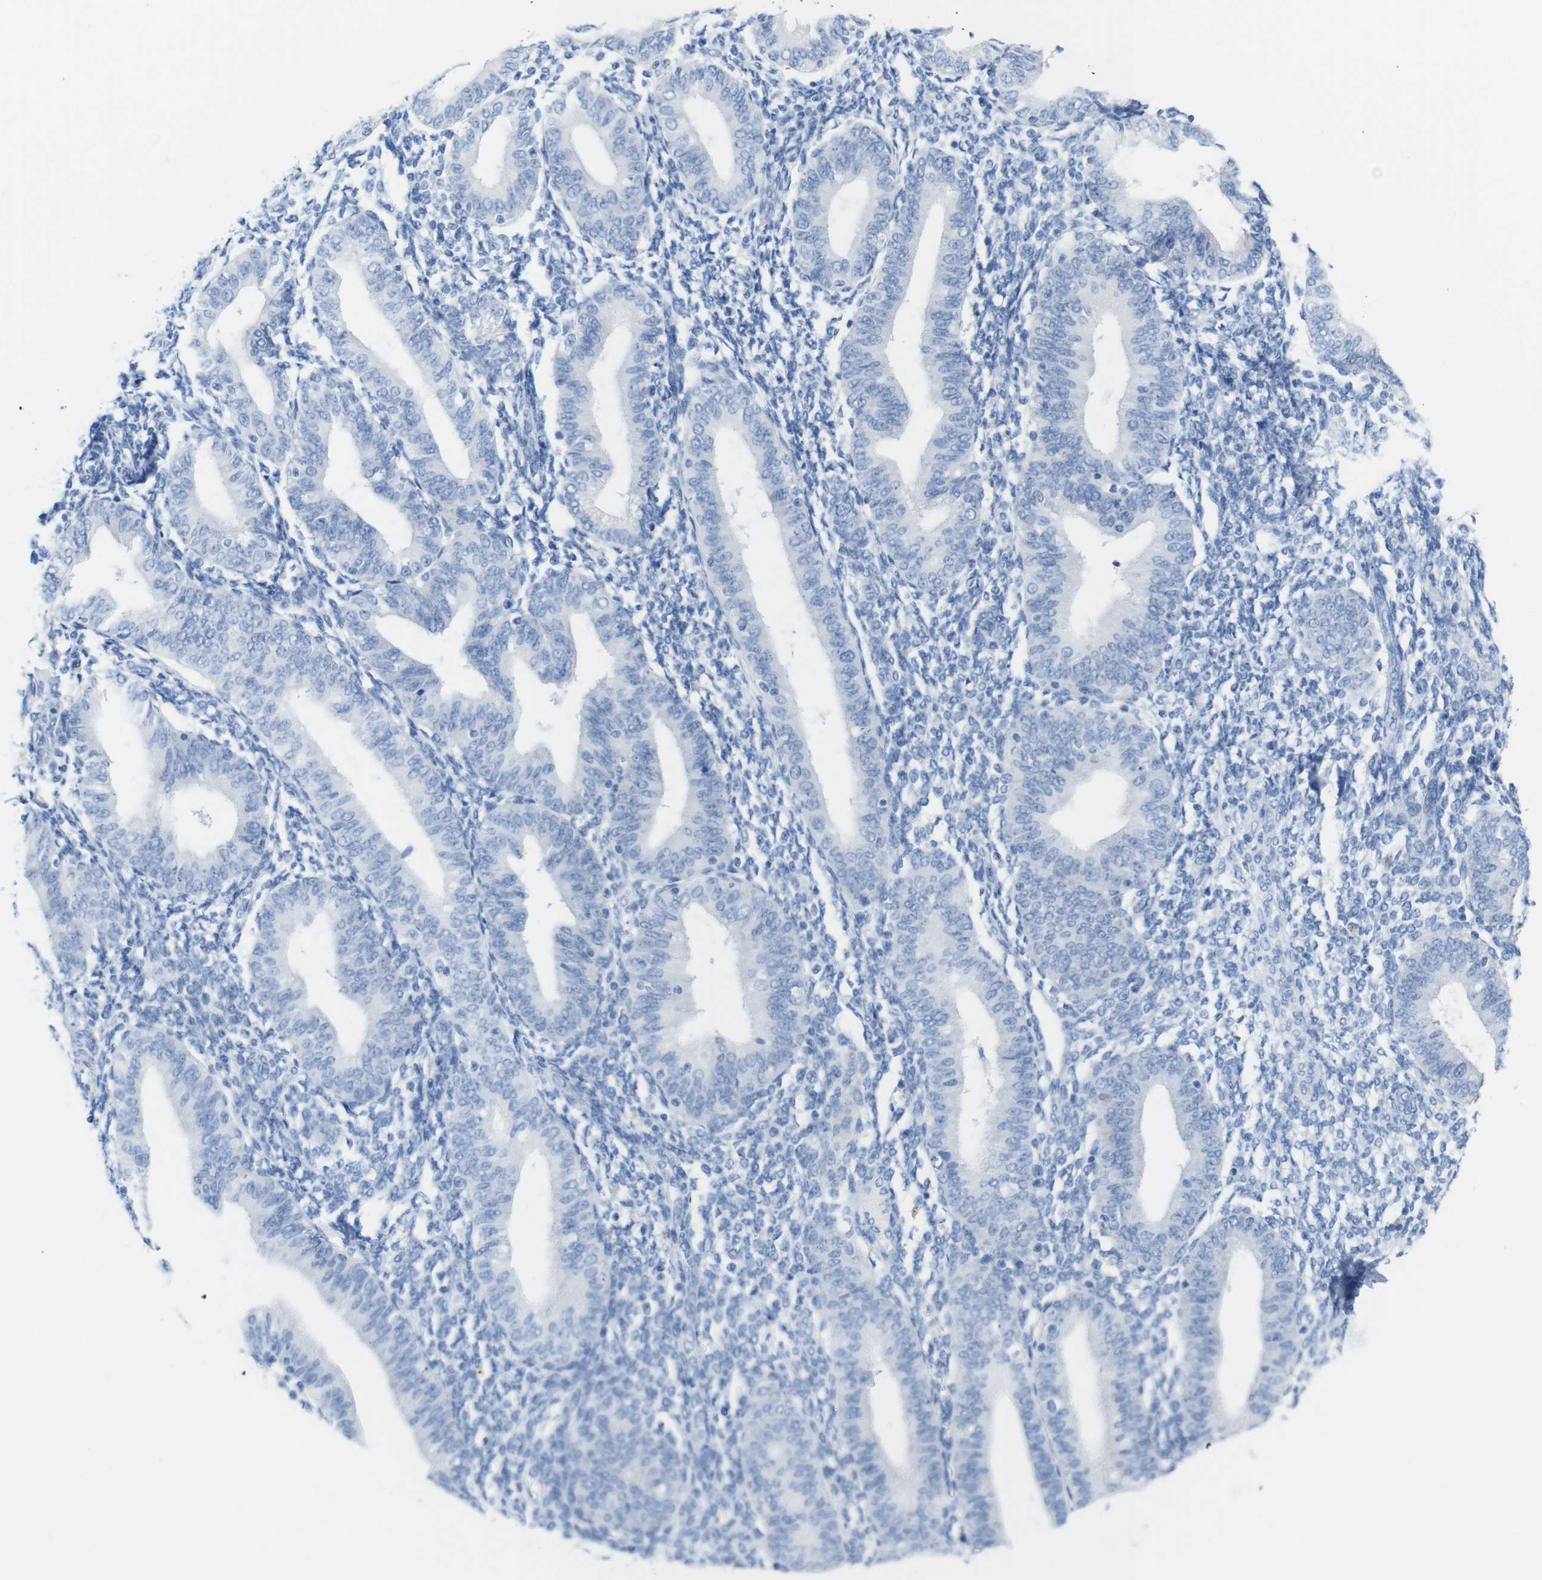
{"staining": {"intensity": "negative", "quantity": "none", "location": "none"}, "tissue": "endometrium", "cell_type": "Cells in endometrial stroma", "image_type": "normal", "snomed": [{"axis": "morphology", "description": "Normal tissue, NOS"}, {"axis": "topography", "description": "Endometrium"}], "caption": "Endometrium was stained to show a protein in brown. There is no significant positivity in cells in endometrial stroma. (DAB (3,3'-diaminobenzidine) immunohistochemistry with hematoxylin counter stain).", "gene": "LAG3", "patient": {"sex": "female", "age": 61}}